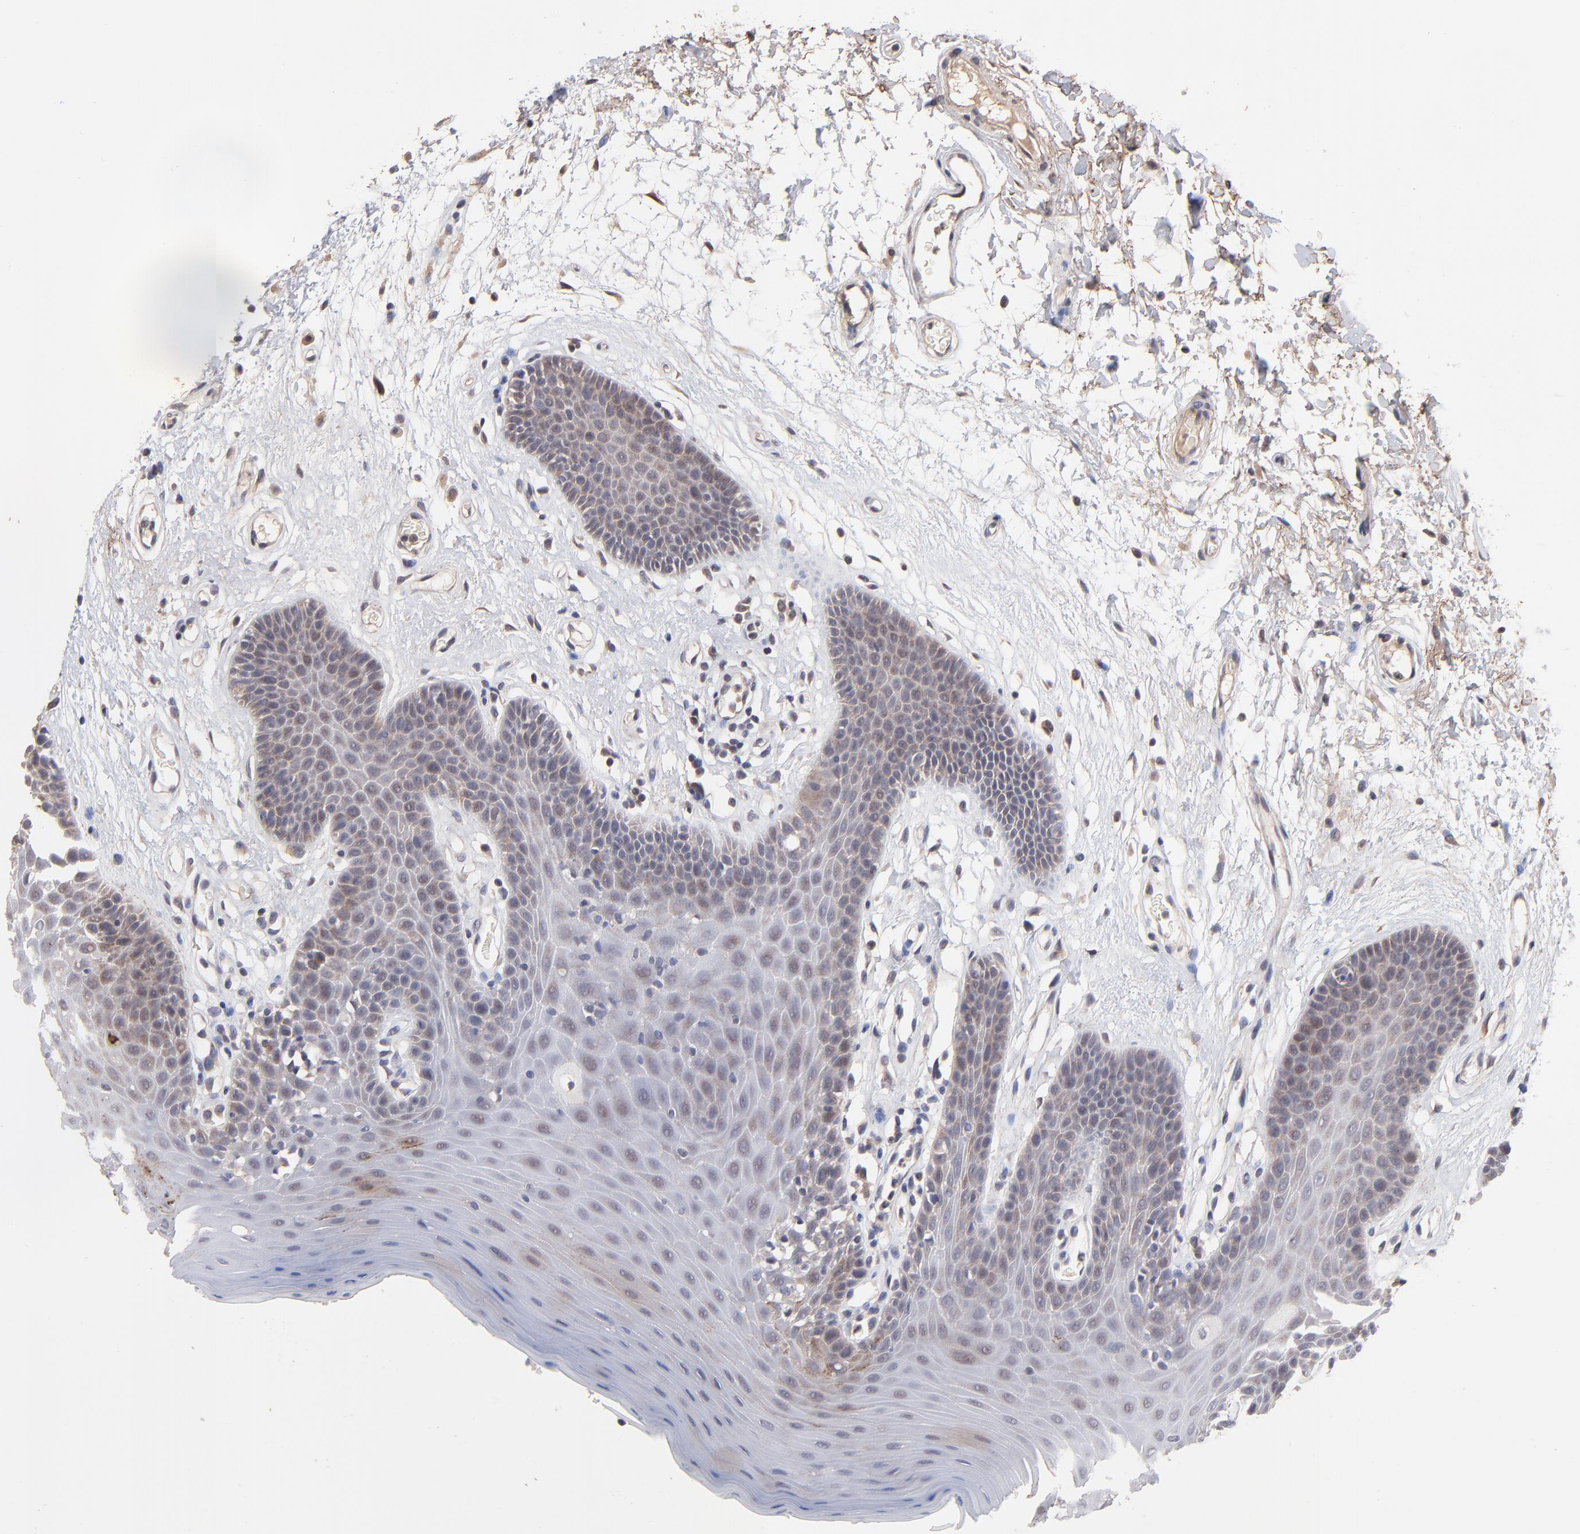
{"staining": {"intensity": "weak", "quantity": "25%-75%", "location": "cytoplasmic/membranous"}, "tissue": "oral mucosa", "cell_type": "Squamous epithelial cells", "image_type": "normal", "snomed": [{"axis": "morphology", "description": "Normal tissue, NOS"}, {"axis": "morphology", "description": "Squamous cell carcinoma, NOS"}, {"axis": "topography", "description": "Skeletal muscle"}, {"axis": "topography", "description": "Oral tissue"}, {"axis": "topography", "description": "Head-Neck"}], "caption": "Protein positivity by immunohistochemistry (IHC) reveals weak cytoplasmic/membranous positivity in about 25%-75% of squamous epithelial cells in normal oral mucosa. (Brightfield microscopy of DAB IHC at high magnification).", "gene": "BAIAP2L2", "patient": {"sex": "male", "age": 71}}